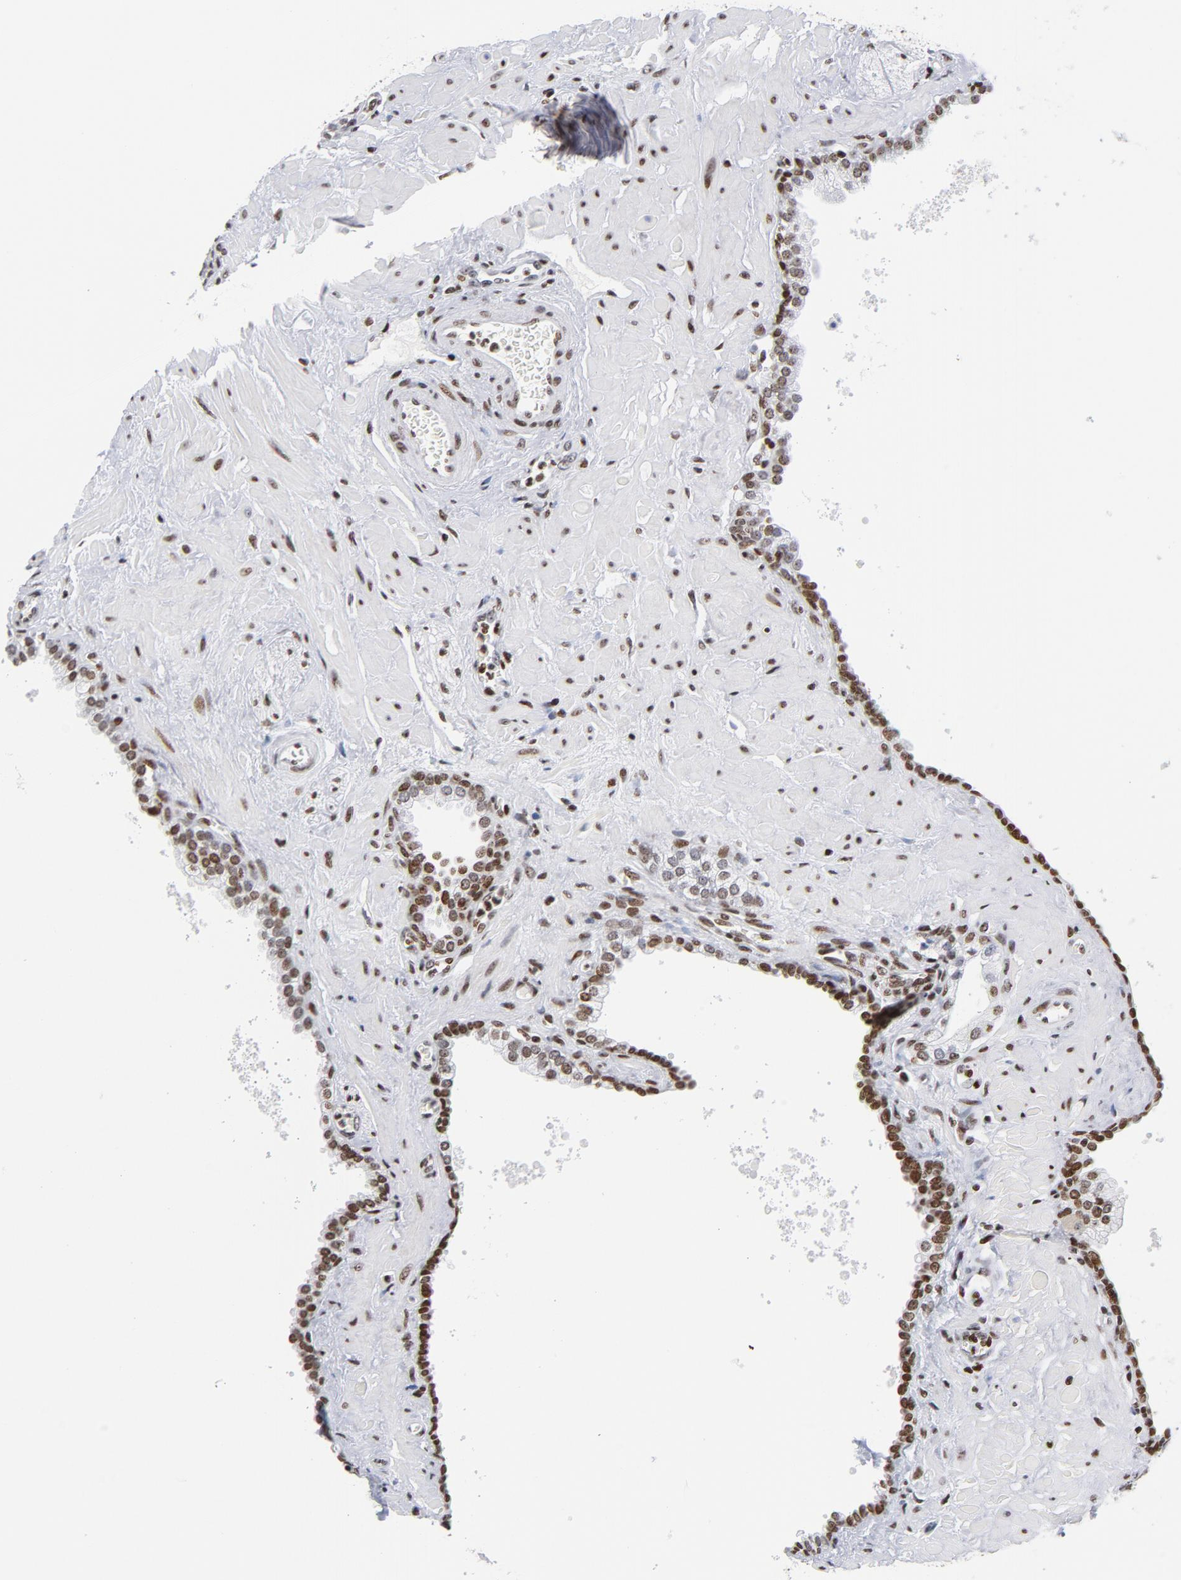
{"staining": {"intensity": "strong", "quantity": ">75%", "location": "nuclear"}, "tissue": "prostate", "cell_type": "Glandular cells", "image_type": "normal", "snomed": [{"axis": "morphology", "description": "Normal tissue, NOS"}, {"axis": "topography", "description": "Prostate"}], "caption": "Immunohistochemical staining of normal human prostate reveals high levels of strong nuclear expression in approximately >75% of glandular cells. Using DAB (brown) and hematoxylin (blue) stains, captured at high magnification using brightfield microscopy.", "gene": "TOP2B", "patient": {"sex": "male", "age": 60}}